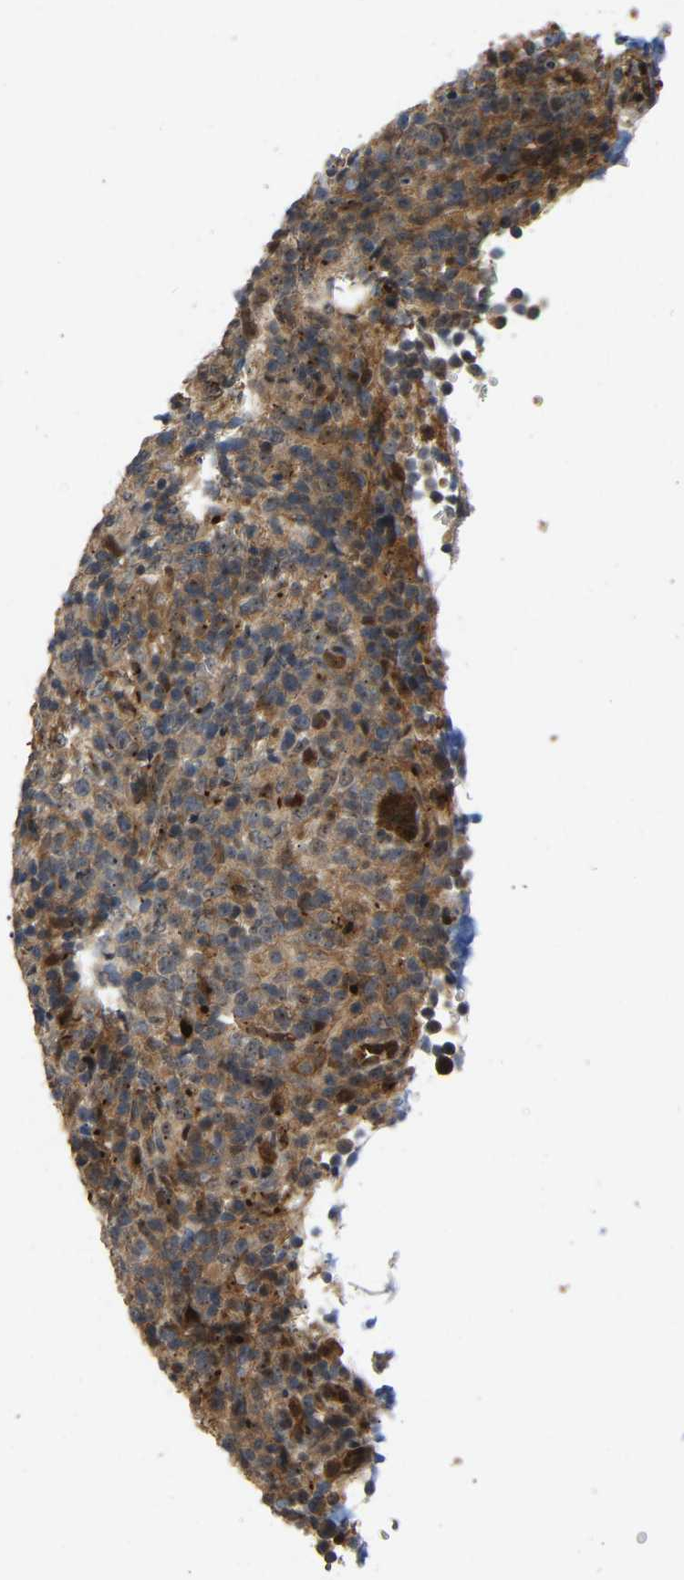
{"staining": {"intensity": "moderate", "quantity": ">75%", "location": "cytoplasmic/membranous"}, "tissue": "lymphoma", "cell_type": "Tumor cells", "image_type": "cancer", "snomed": [{"axis": "morphology", "description": "Malignant lymphoma, non-Hodgkin's type, High grade"}, {"axis": "topography", "description": "Lymph node"}], "caption": "Human high-grade malignant lymphoma, non-Hodgkin's type stained with a protein marker demonstrates moderate staining in tumor cells.", "gene": "LIMK2", "patient": {"sex": "female", "age": 76}}